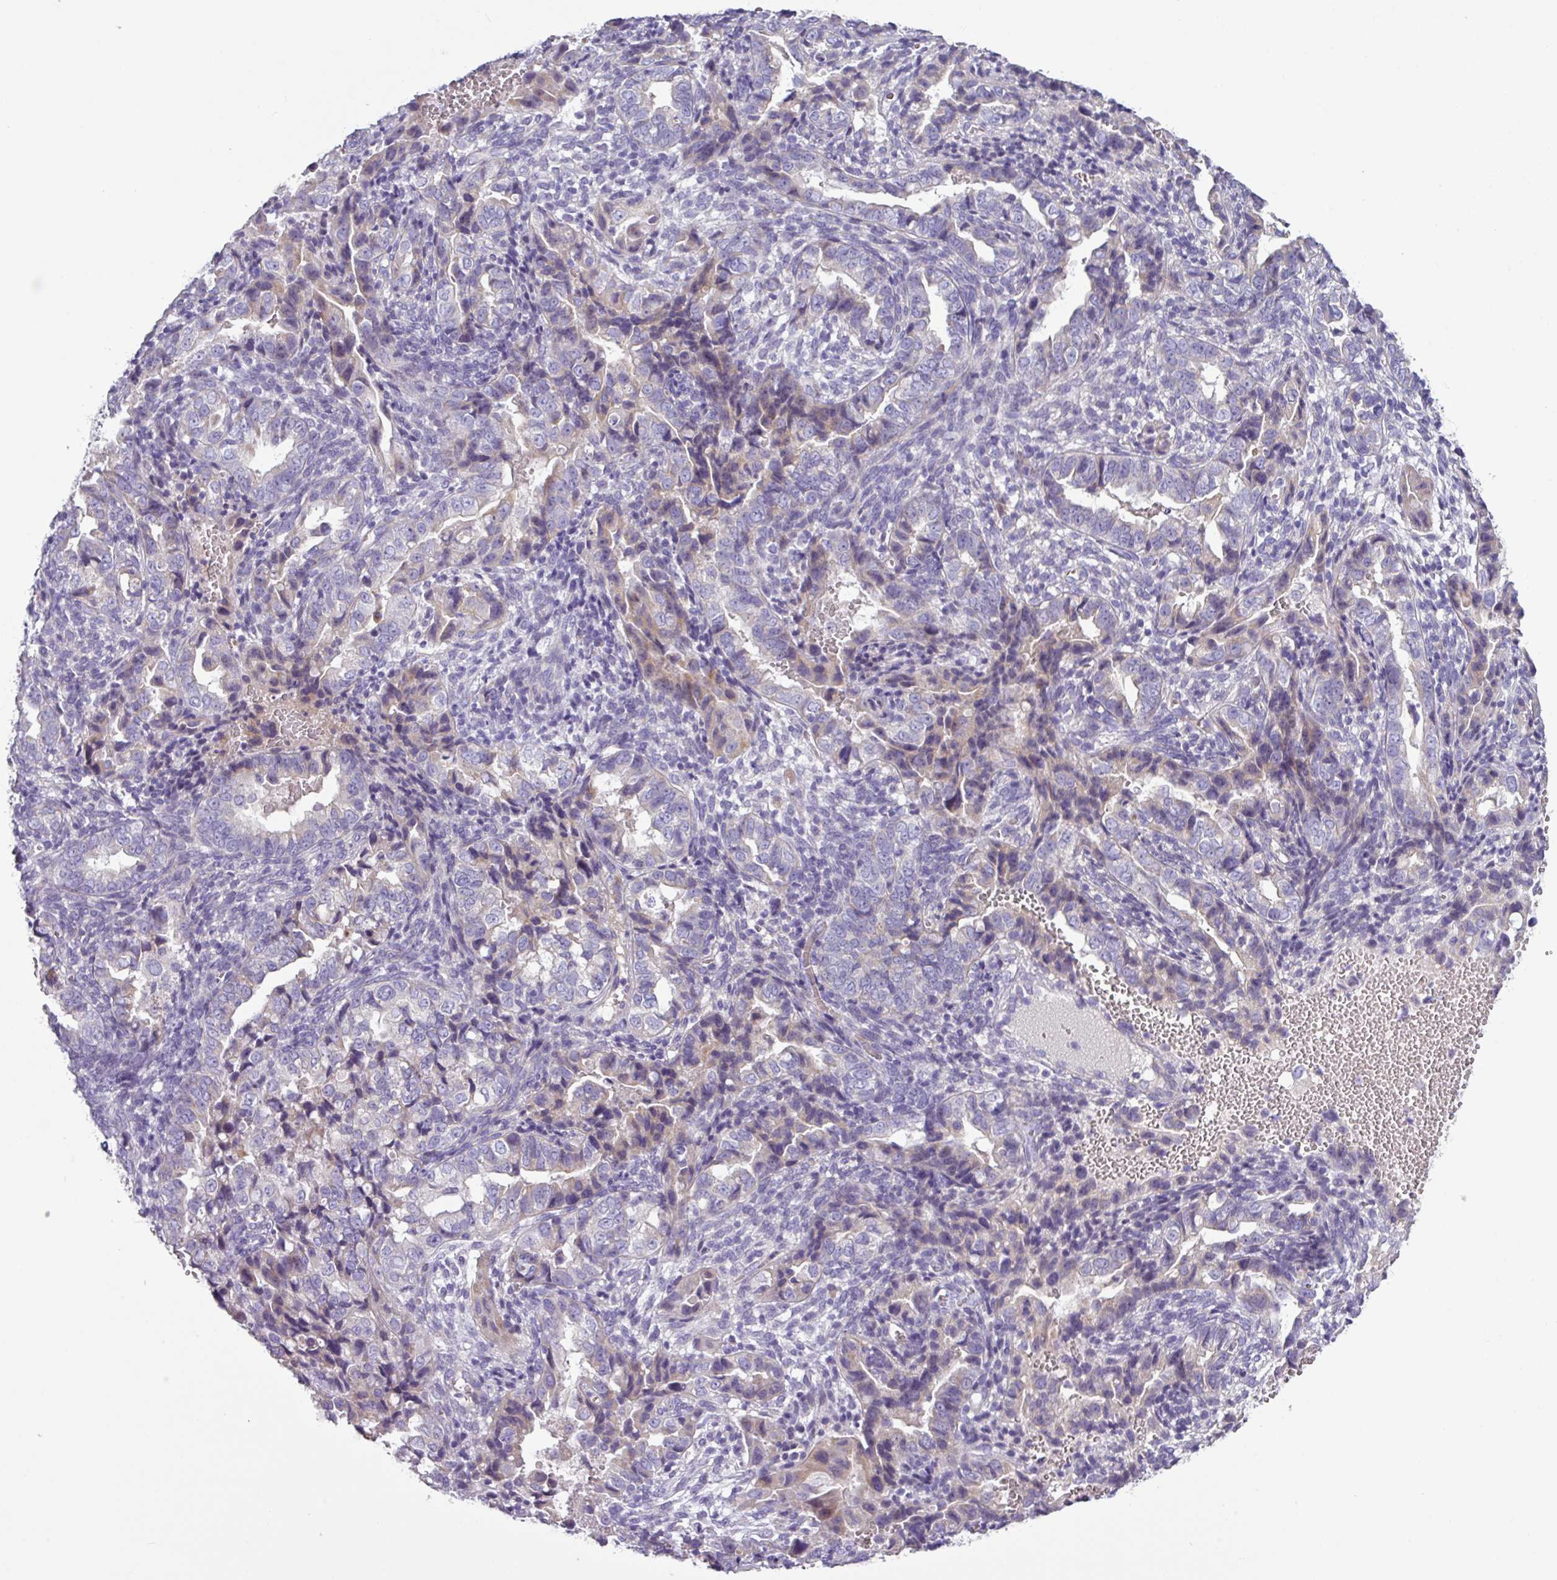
{"staining": {"intensity": "weak", "quantity": "<25%", "location": "cytoplasmic/membranous"}, "tissue": "endometrial cancer", "cell_type": "Tumor cells", "image_type": "cancer", "snomed": [{"axis": "morphology", "description": "Adenocarcinoma, NOS"}, {"axis": "topography", "description": "Endometrium"}], "caption": "IHC photomicrograph of neoplastic tissue: endometrial adenocarcinoma stained with DAB (3,3'-diaminobenzidine) displays no significant protein expression in tumor cells.", "gene": "RGS16", "patient": {"sex": "female", "age": 57}}